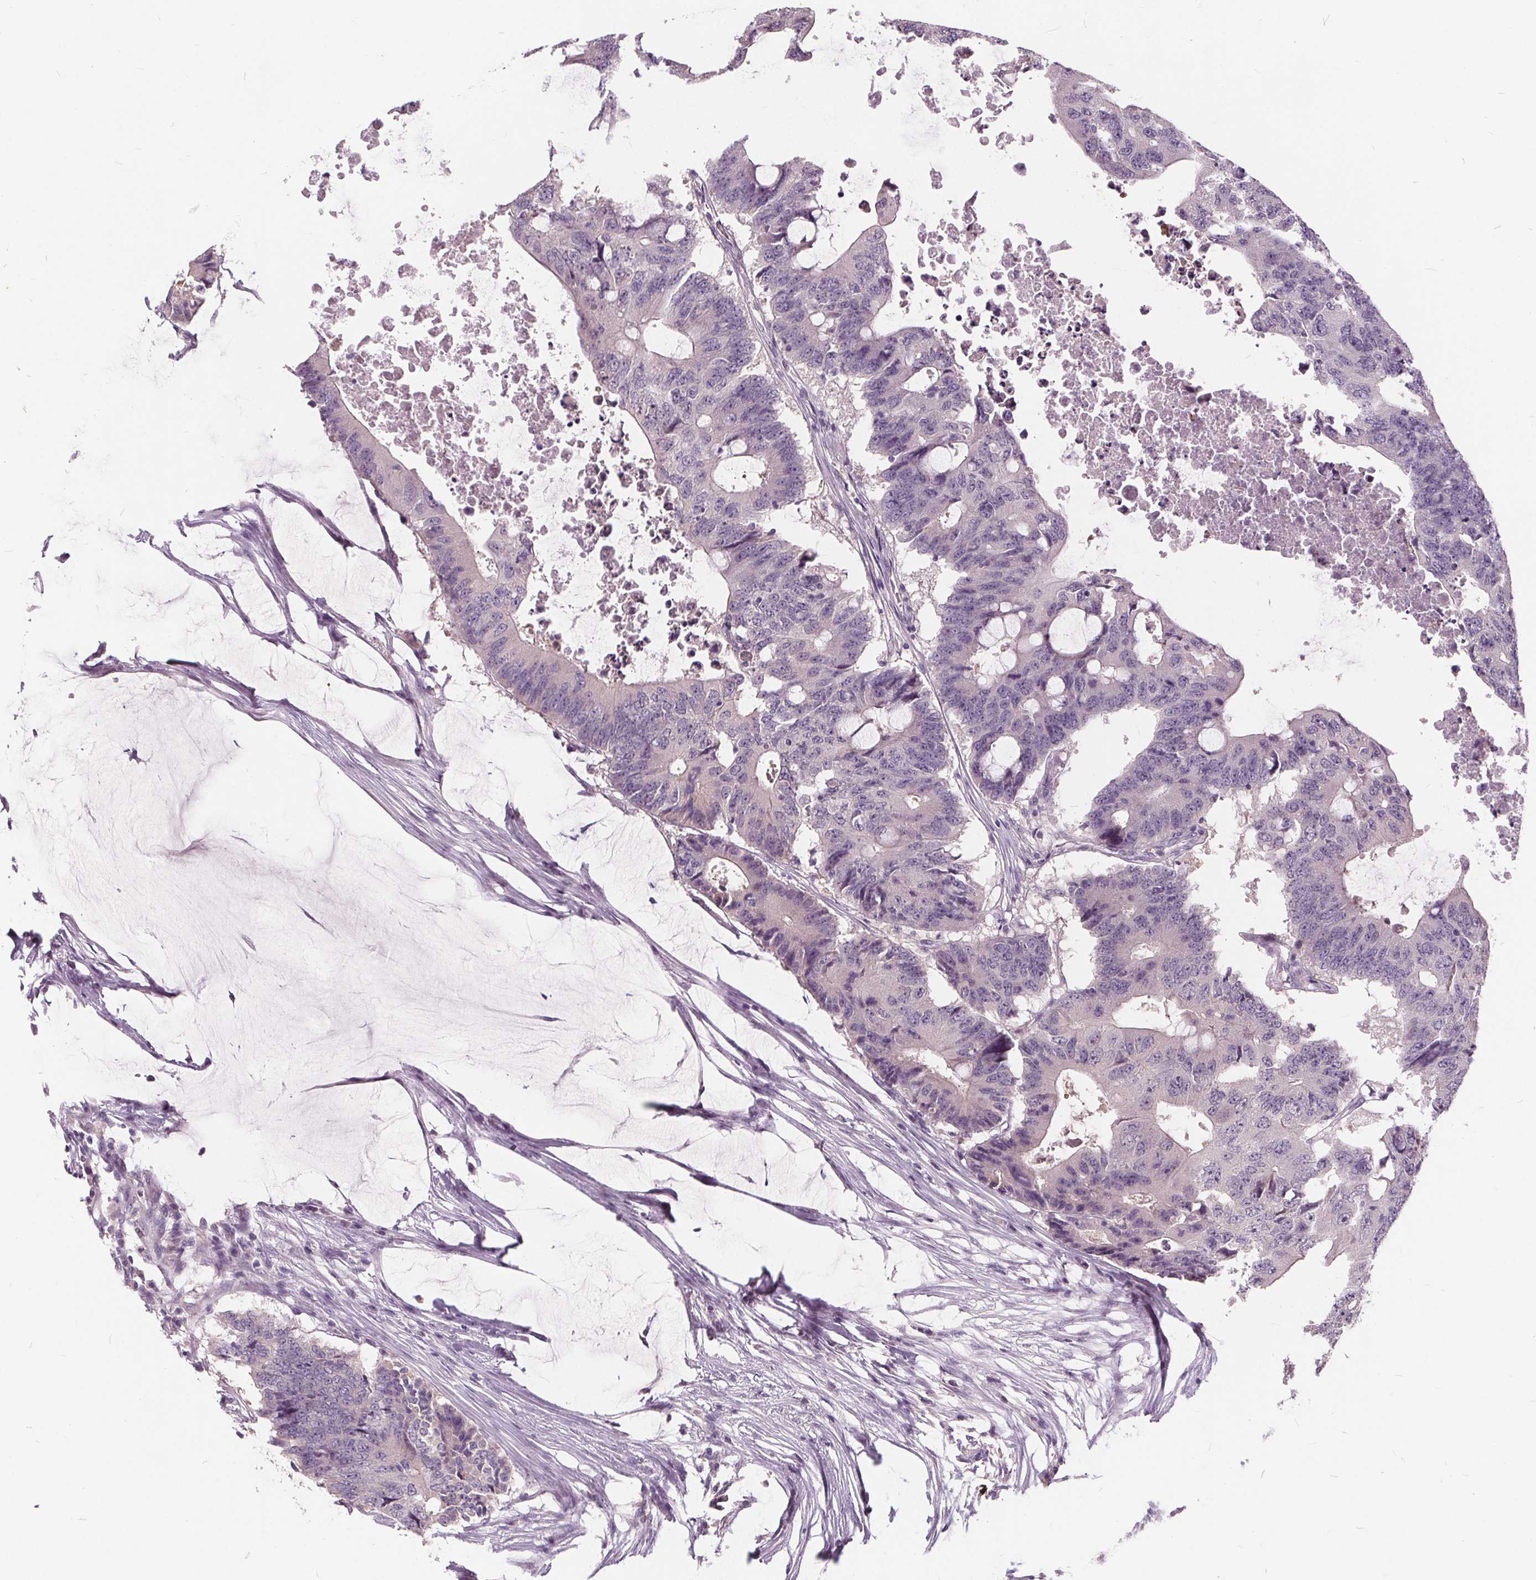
{"staining": {"intensity": "negative", "quantity": "none", "location": "none"}, "tissue": "colorectal cancer", "cell_type": "Tumor cells", "image_type": "cancer", "snomed": [{"axis": "morphology", "description": "Adenocarcinoma, NOS"}, {"axis": "topography", "description": "Colon"}], "caption": "This image is of colorectal adenocarcinoma stained with immunohistochemistry (IHC) to label a protein in brown with the nuclei are counter-stained blue. There is no positivity in tumor cells. (Immunohistochemistry (ihc), brightfield microscopy, high magnification).", "gene": "HAAO", "patient": {"sex": "male", "age": 71}}